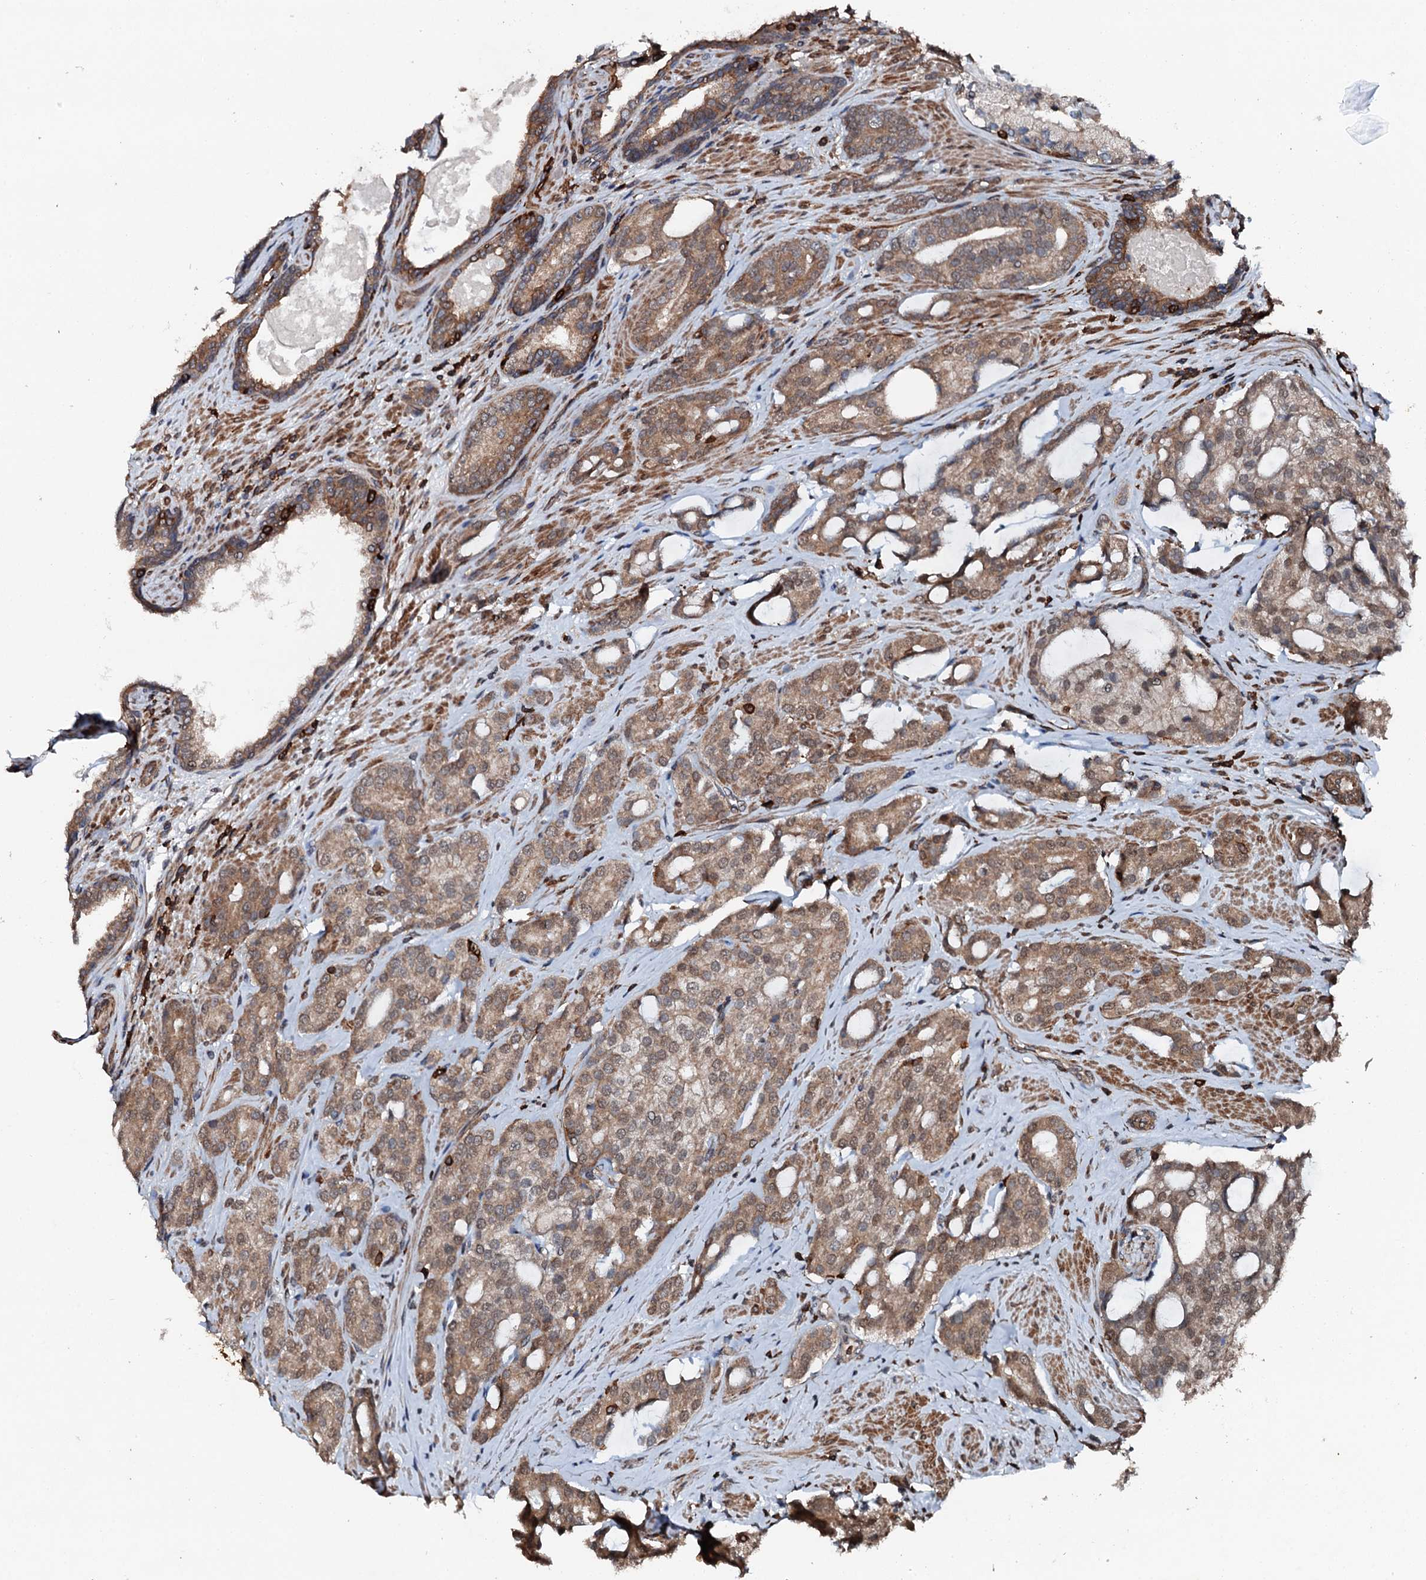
{"staining": {"intensity": "moderate", "quantity": ">75%", "location": "cytoplasmic/membranous"}, "tissue": "prostate cancer", "cell_type": "Tumor cells", "image_type": "cancer", "snomed": [{"axis": "morphology", "description": "Adenocarcinoma, High grade"}, {"axis": "topography", "description": "Prostate"}], "caption": "The micrograph exhibits a brown stain indicating the presence of a protein in the cytoplasmic/membranous of tumor cells in prostate cancer.", "gene": "EDC4", "patient": {"sex": "male", "age": 63}}